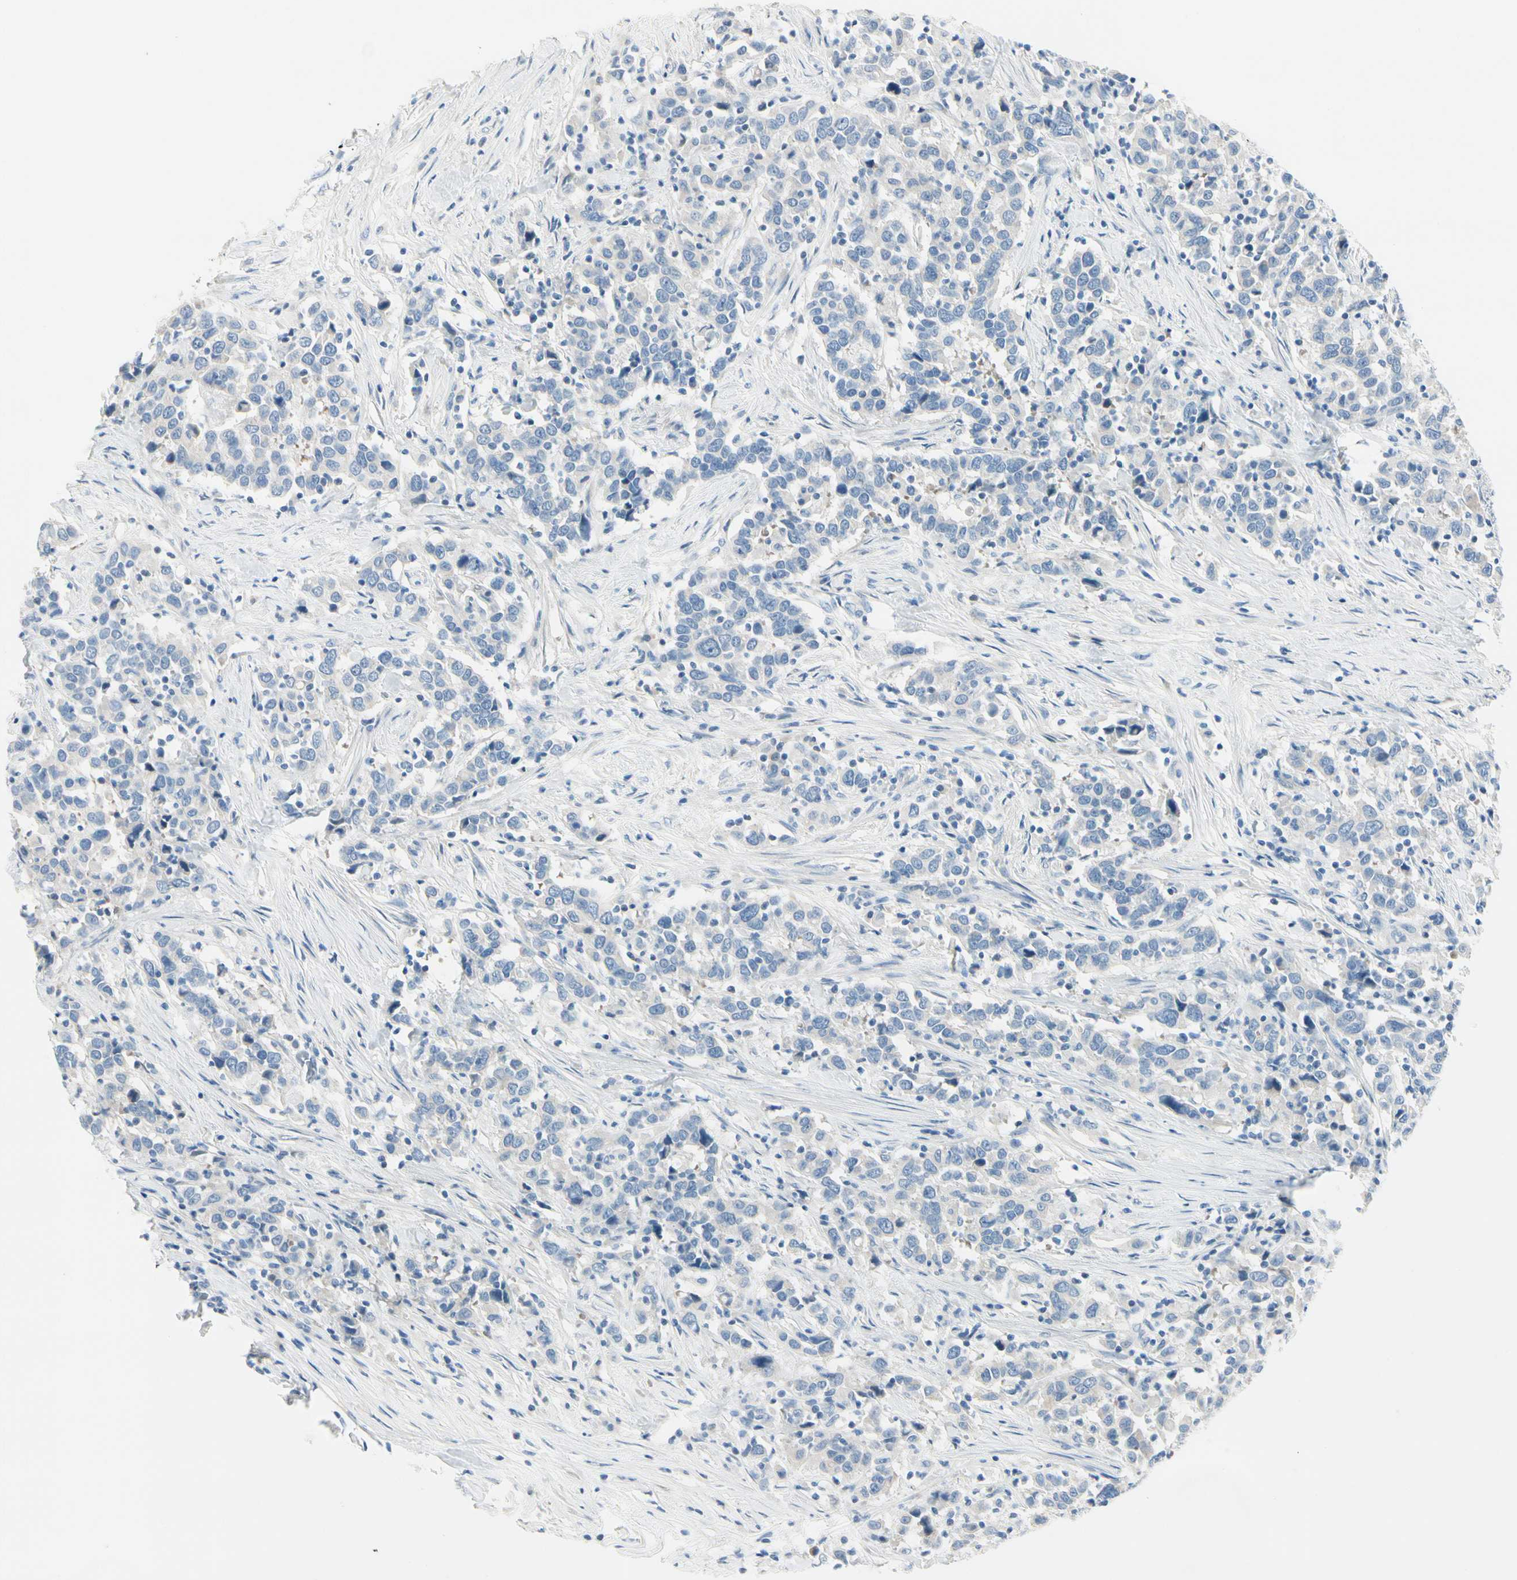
{"staining": {"intensity": "negative", "quantity": "none", "location": "none"}, "tissue": "urothelial cancer", "cell_type": "Tumor cells", "image_type": "cancer", "snomed": [{"axis": "morphology", "description": "Urothelial carcinoma, High grade"}, {"axis": "topography", "description": "Urinary bladder"}], "caption": "Histopathology image shows no significant protein staining in tumor cells of urothelial cancer.", "gene": "PEBP1", "patient": {"sex": "male", "age": 61}}